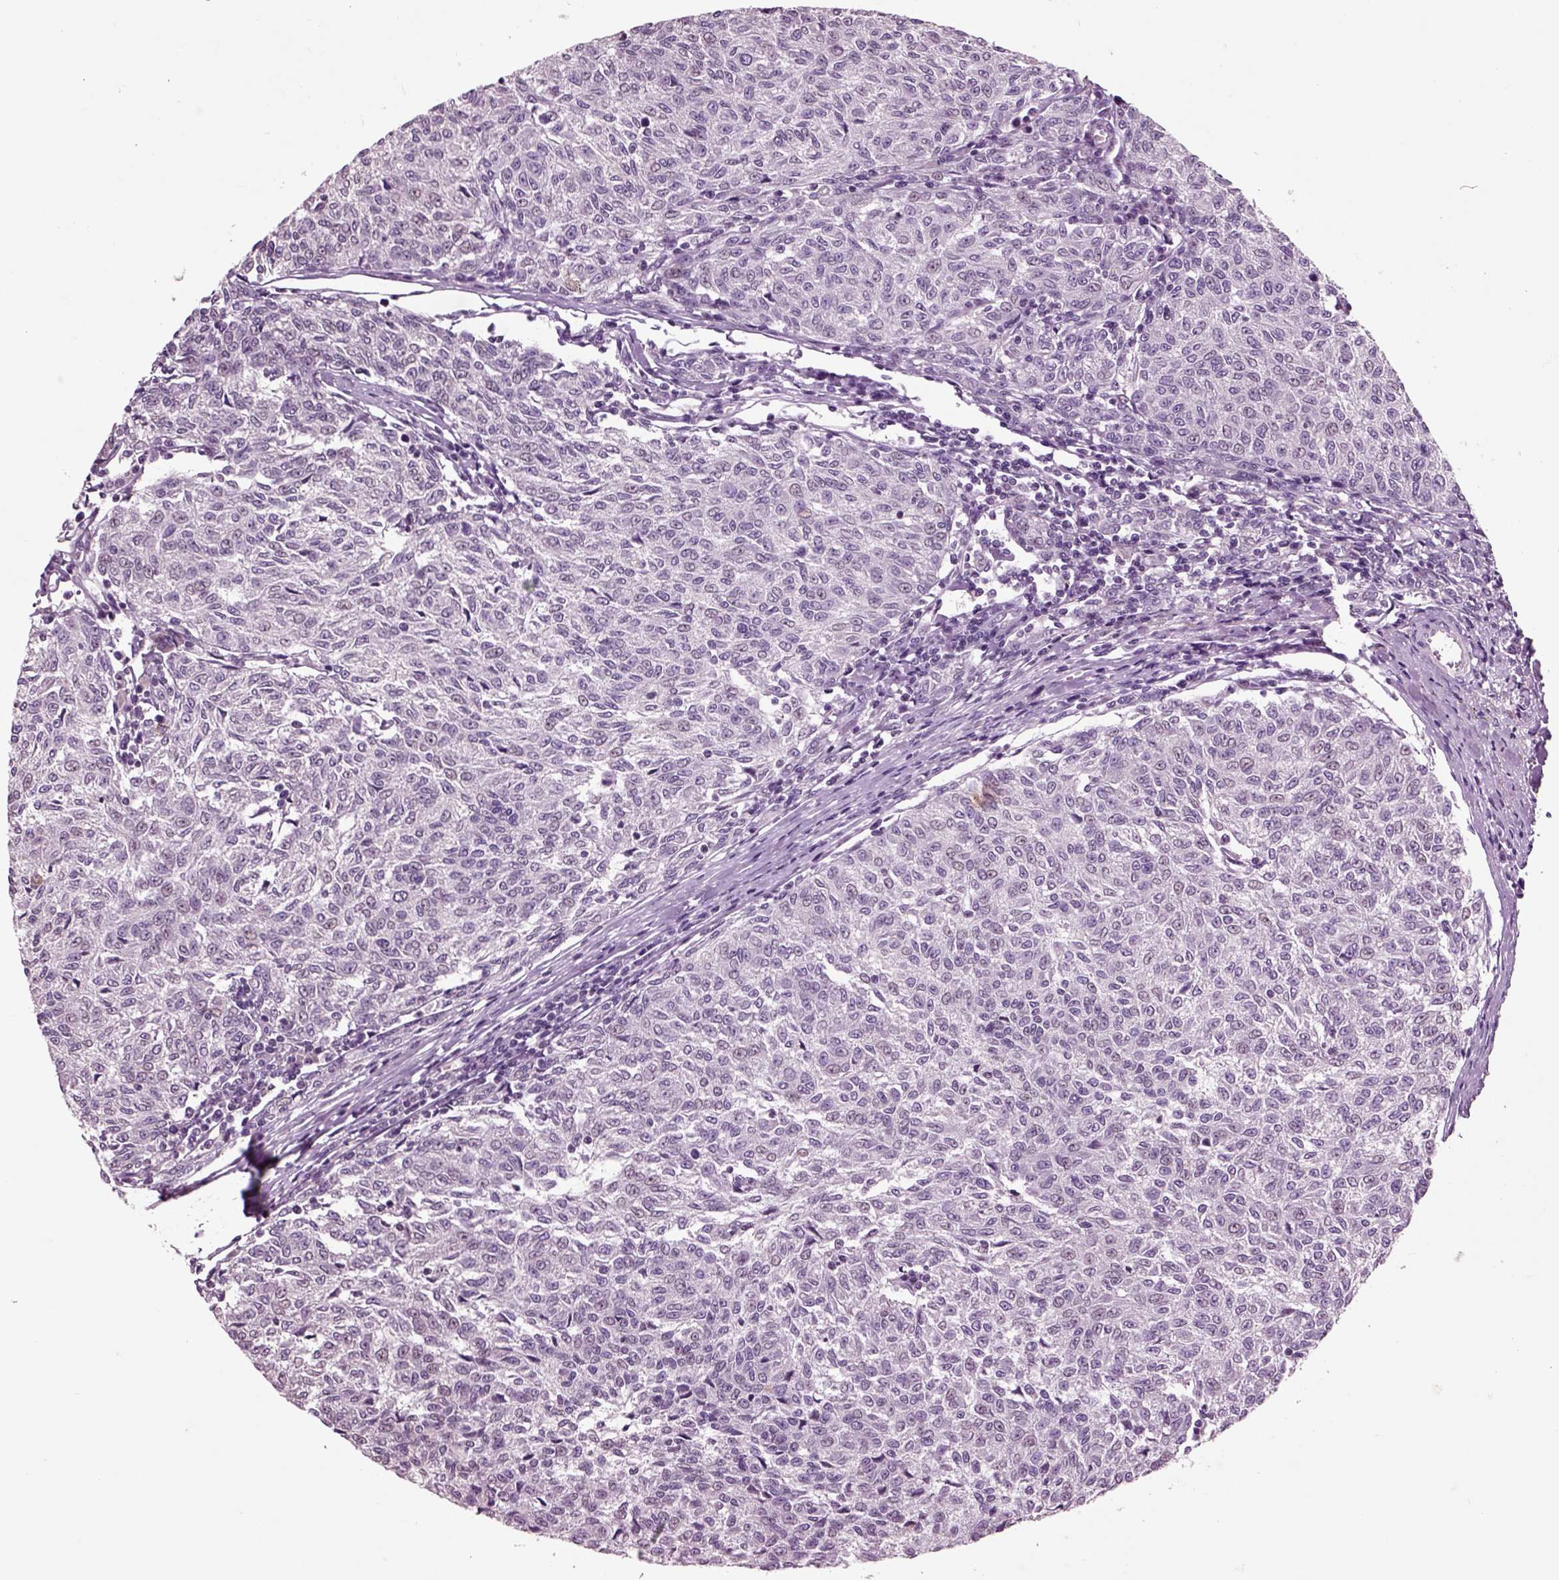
{"staining": {"intensity": "negative", "quantity": "none", "location": "none"}, "tissue": "melanoma", "cell_type": "Tumor cells", "image_type": "cancer", "snomed": [{"axis": "morphology", "description": "Malignant melanoma, NOS"}, {"axis": "topography", "description": "Skin"}], "caption": "IHC of melanoma reveals no positivity in tumor cells. Brightfield microscopy of IHC stained with DAB (3,3'-diaminobenzidine) (brown) and hematoxylin (blue), captured at high magnification.", "gene": "CHGB", "patient": {"sex": "female", "age": 72}}